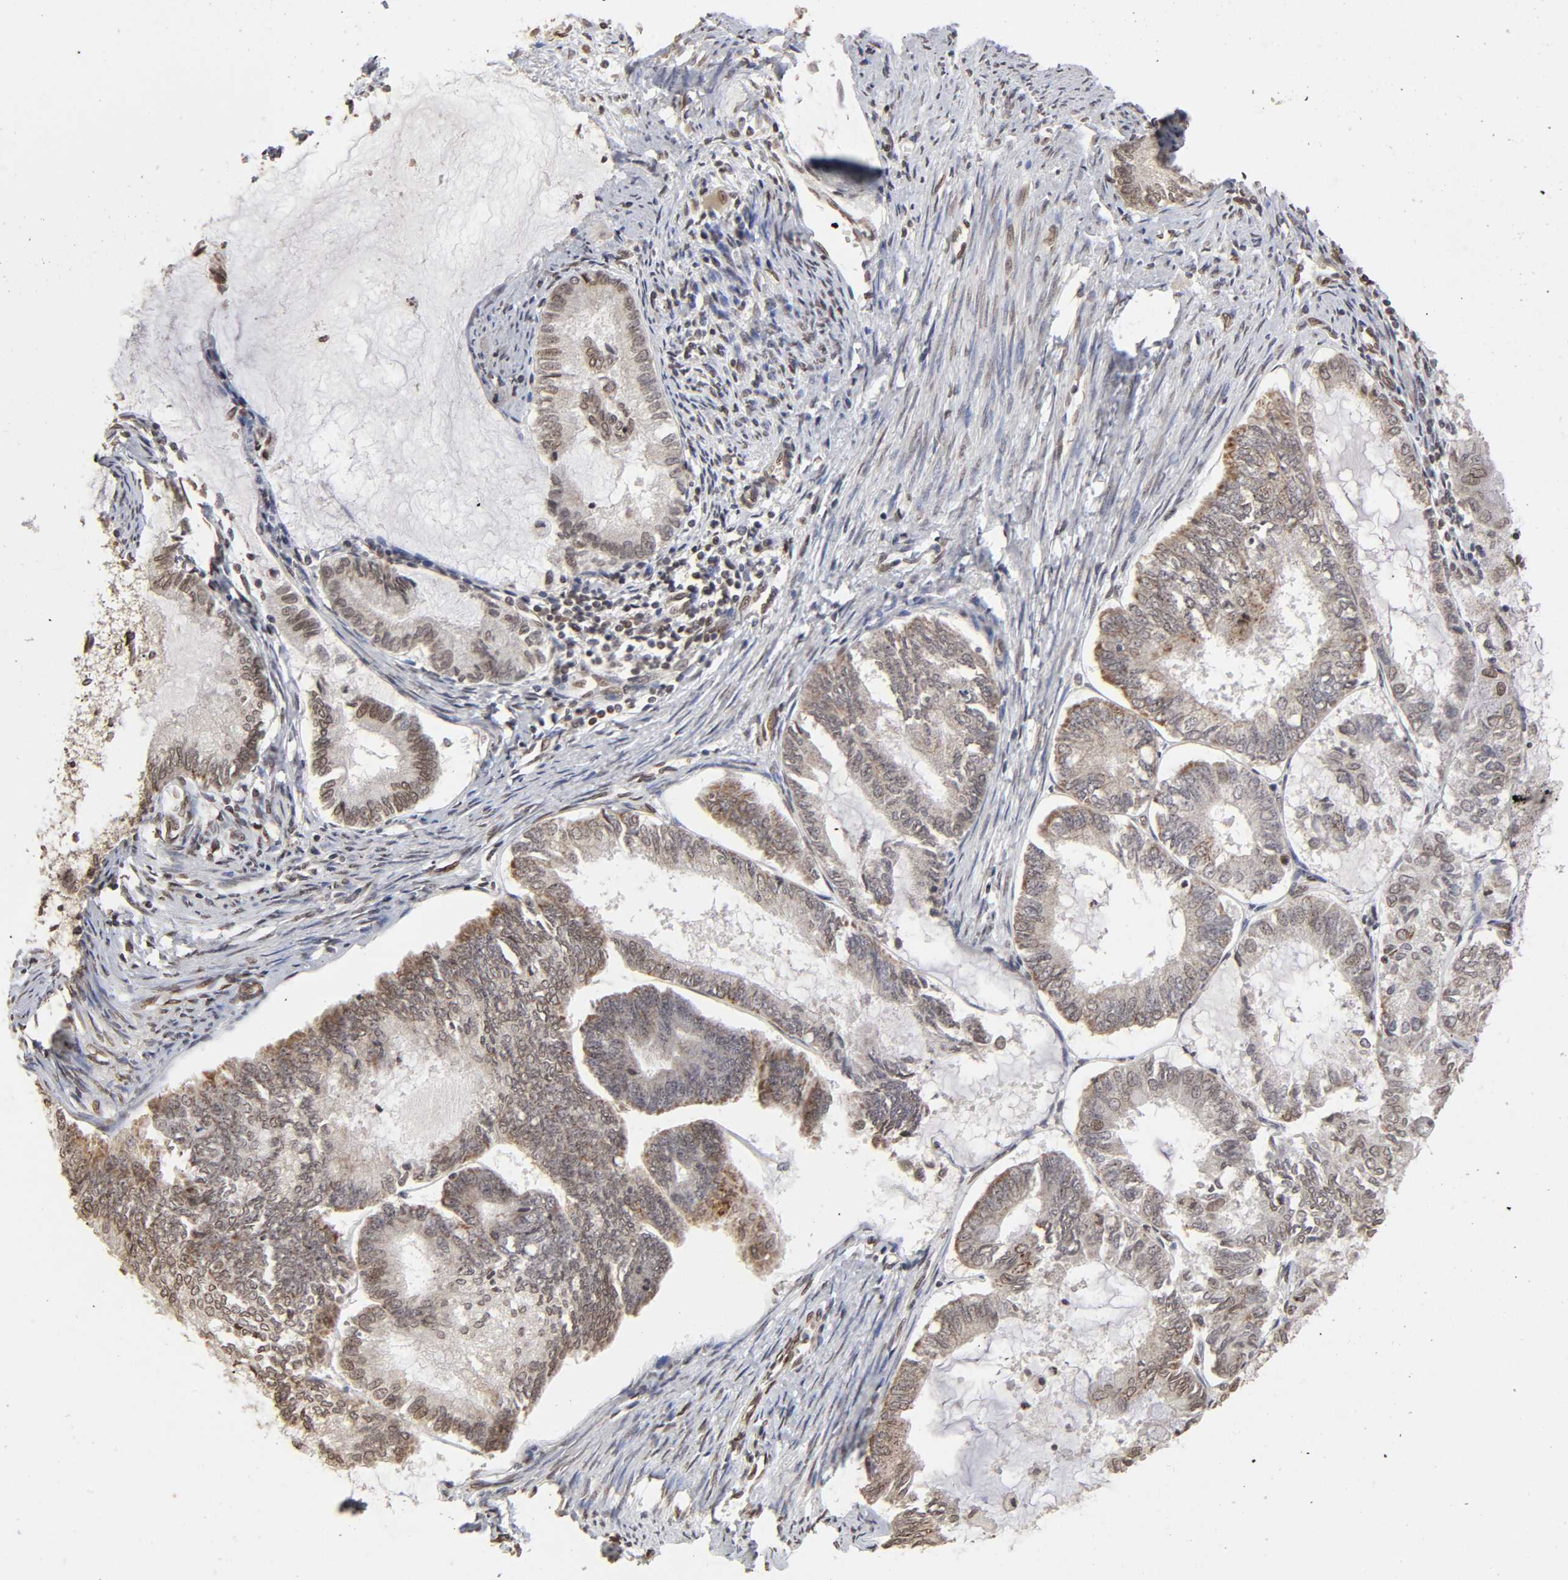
{"staining": {"intensity": "weak", "quantity": ">75%", "location": "cytoplasmic/membranous,nuclear"}, "tissue": "endometrial cancer", "cell_type": "Tumor cells", "image_type": "cancer", "snomed": [{"axis": "morphology", "description": "Adenocarcinoma, NOS"}, {"axis": "topography", "description": "Endometrium"}], "caption": "Immunohistochemical staining of adenocarcinoma (endometrial) reveals weak cytoplasmic/membranous and nuclear protein positivity in about >75% of tumor cells.", "gene": "MLLT6", "patient": {"sex": "female", "age": 86}}